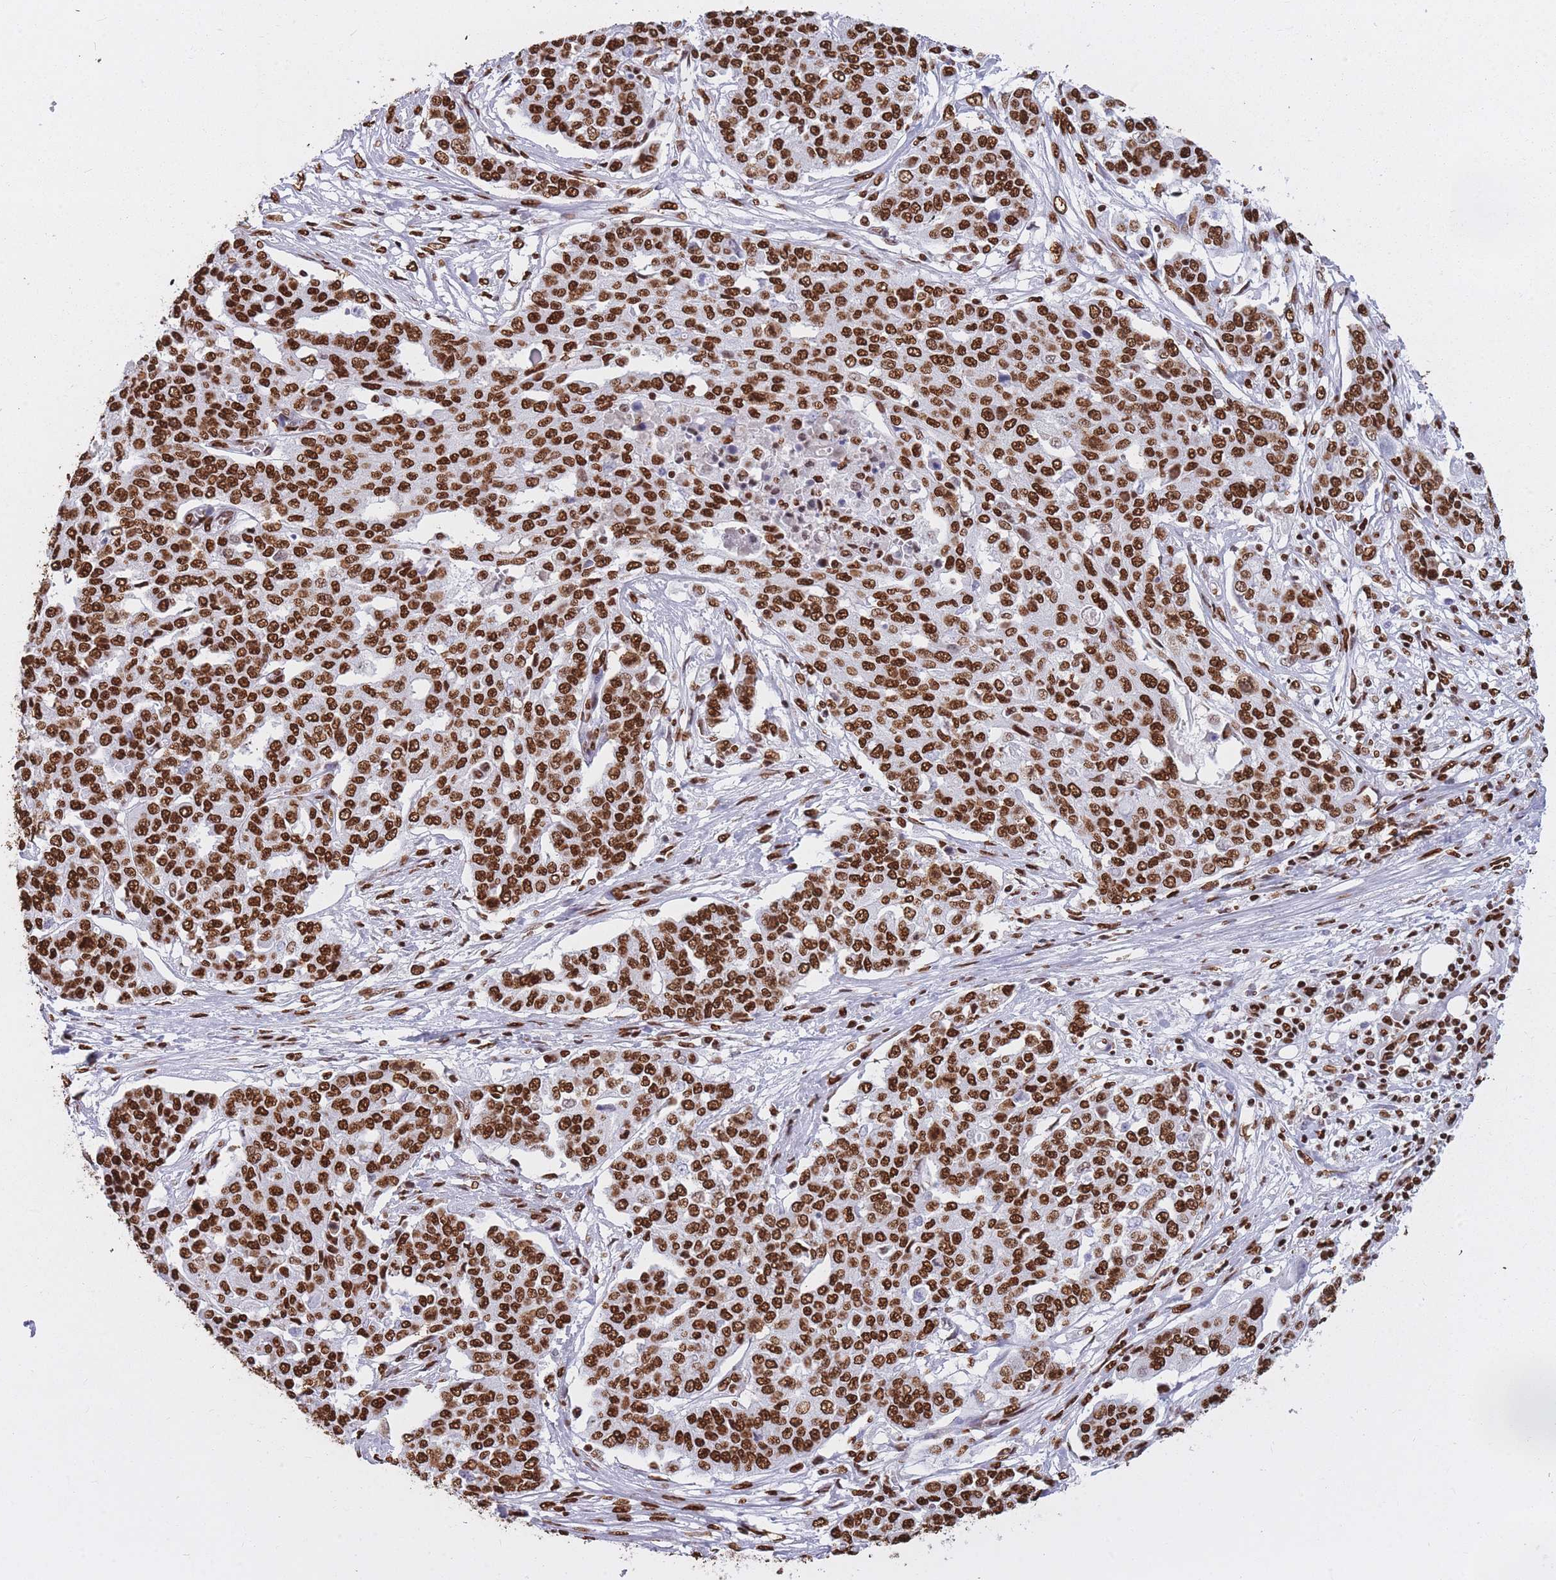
{"staining": {"intensity": "strong", "quantity": ">75%", "location": "nuclear"}, "tissue": "ovarian cancer", "cell_type": "Tumor cells", "image_type": "cancer", "snomed": [{"axis": "morphology", "description": "Cystadenocarcinoma, serous, NOS"}, {"axis": "topography", "description": "Soft tissue"}, {"axis": "topography", "description": "Ovary"}], "caption": "A high amount of strong nuclear expression is identified in approximately >75% of tumor cells in ovarian serous cystadenocarcinoma tissue.", "gene": "HNRNPUL1", "patient": {"sex": "female", "age": 57}}